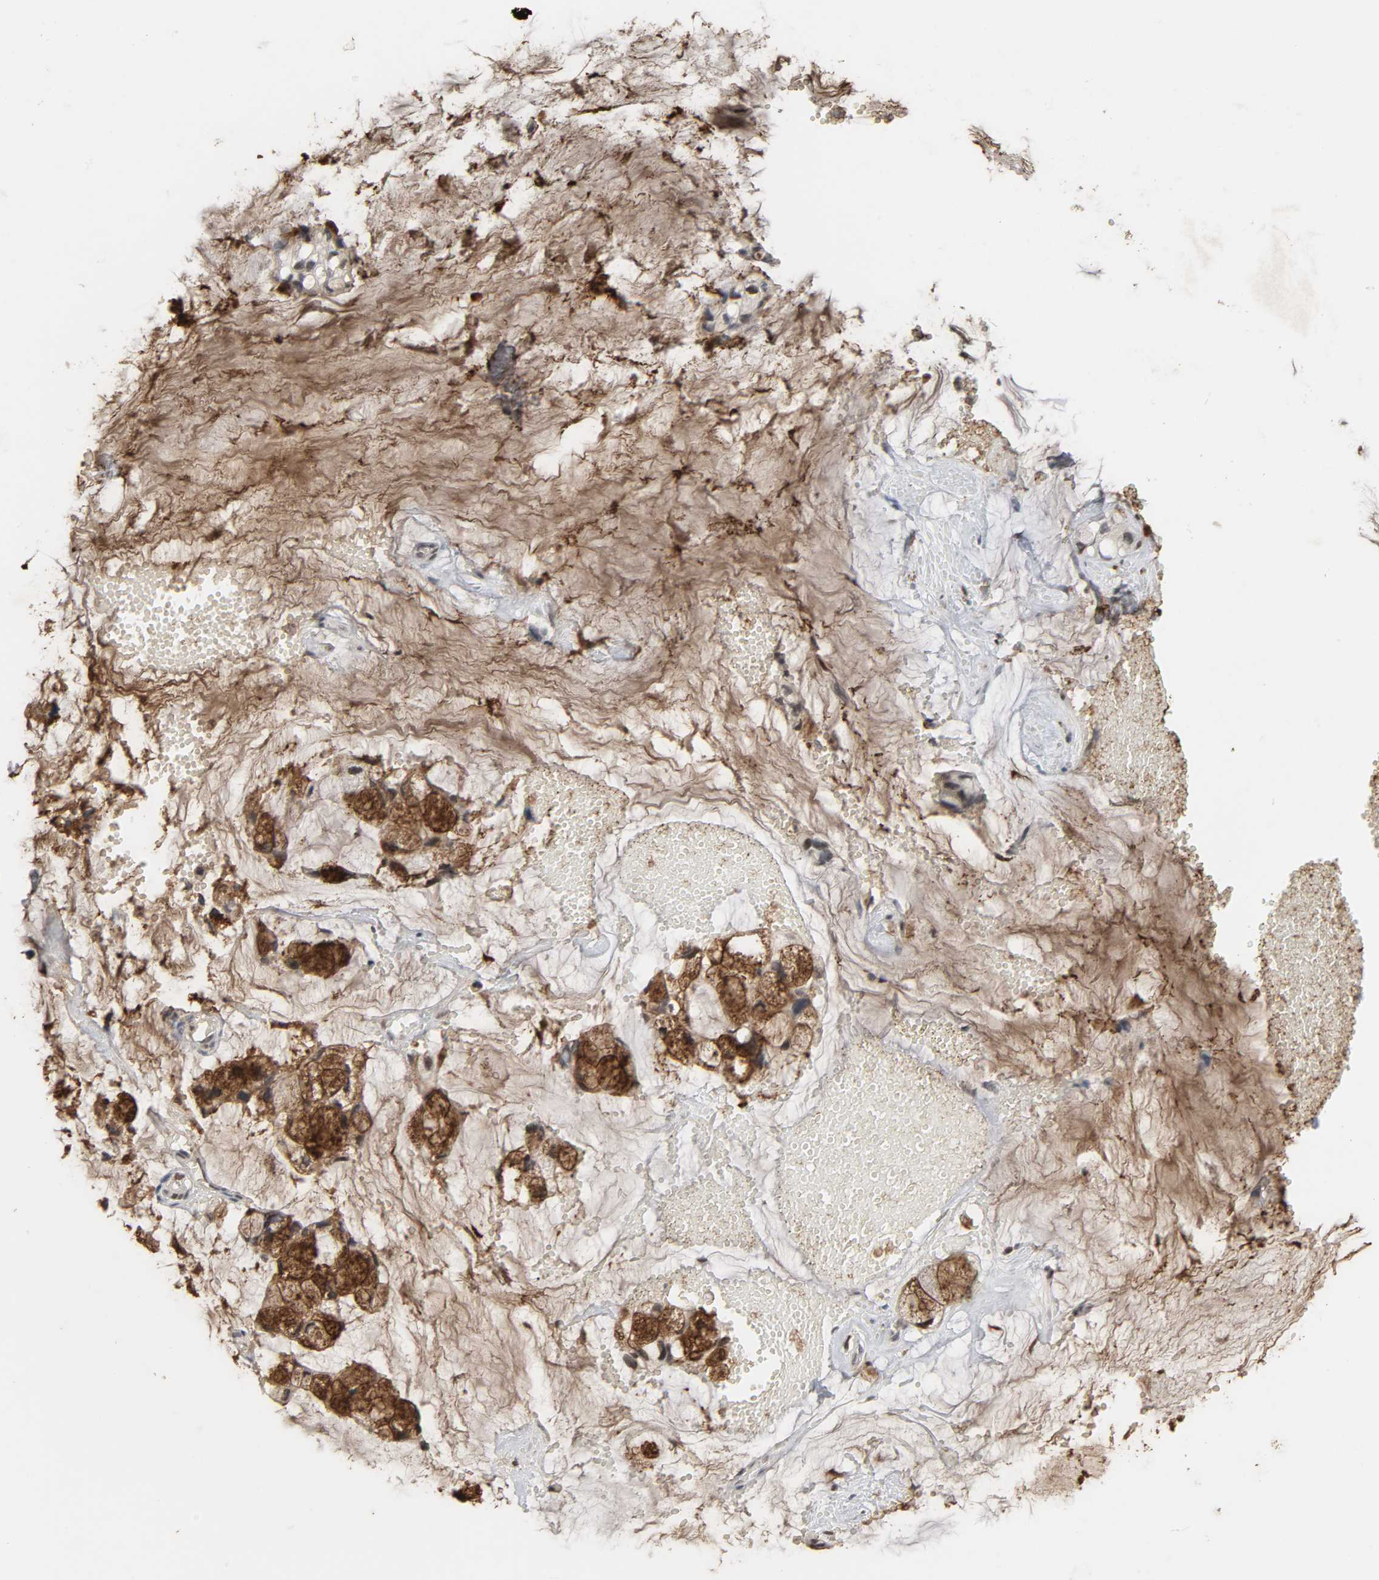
{"staining": {"intensity": "weak", "quantity": "<25%", "location": "nuclear"}, "tissue": "ovarian cancer", "cell_type": "Tumor cells", "image_type": "cancer", "snomed": [{"axis": "morphology", "description": "Cystadenocarcinoma, mucinous, NOS"}, {"axis": "topography", "description": "Ovary"}], "caption": "Protein analysis of ovarian cancer reveals no significant expression in tumor cells. Brightfield microscopy of IHC stained with DAB (brown) and hematoxylin (blue), captured at high magnification.", "gene": "DAZAP1", "patient": {"sex": "female", "age": 39}}